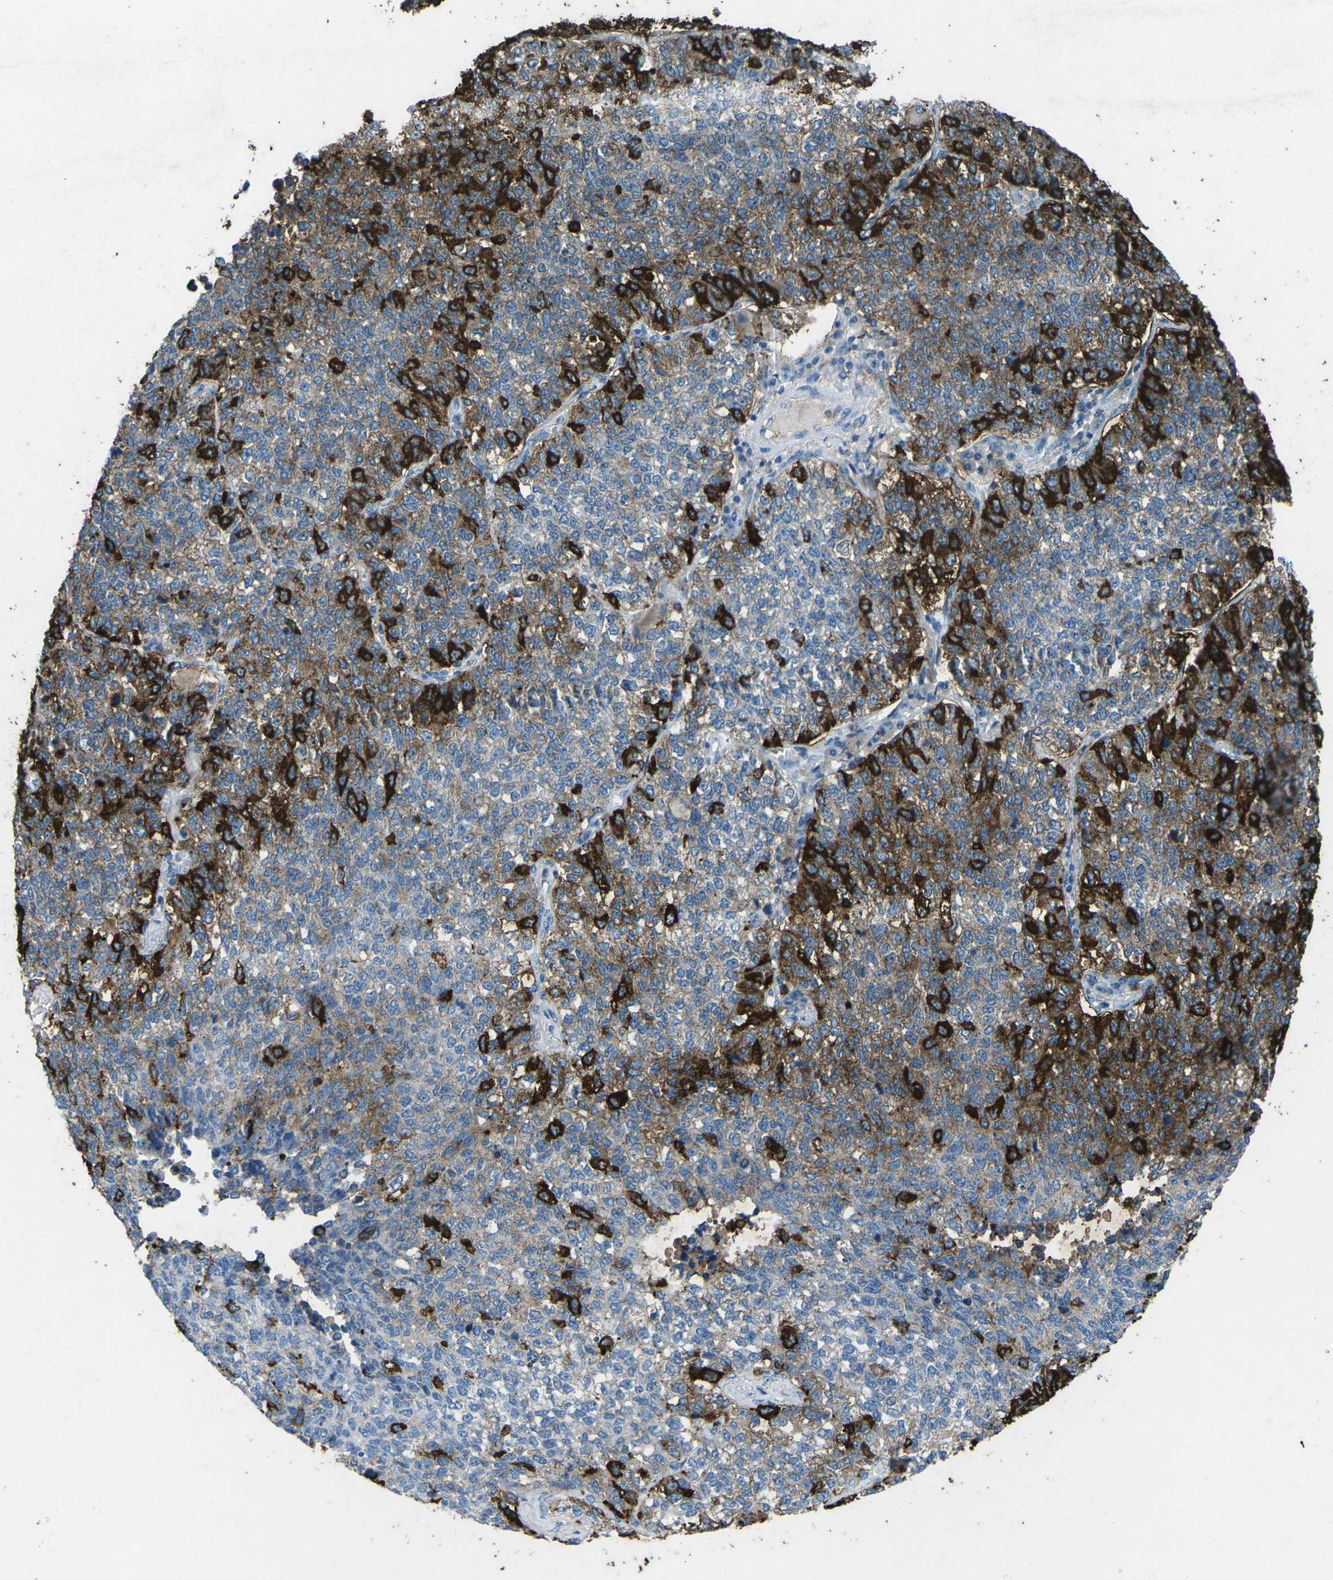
{"staining": {"intensity": "strong", "quantity": "<25%", "location": "cytoplasmic/membranous"}, "tissue": "lung cancer", "cell_type": "Tumor cells", "image_type": "cancer", "snomed": [{"axis": "morphology", "description": "Adenocarcinoma, NOS"}, {"axis": "topography", "description": "Lung"}], "caption": "Lung adenocarcinoma stained with immunohistochemistry shows strong cytoplasmic/membranous positivity in about <25% of tumor cells.", "gene": "CTAGE1", "patient": {"sex": "male", "age": 49}}